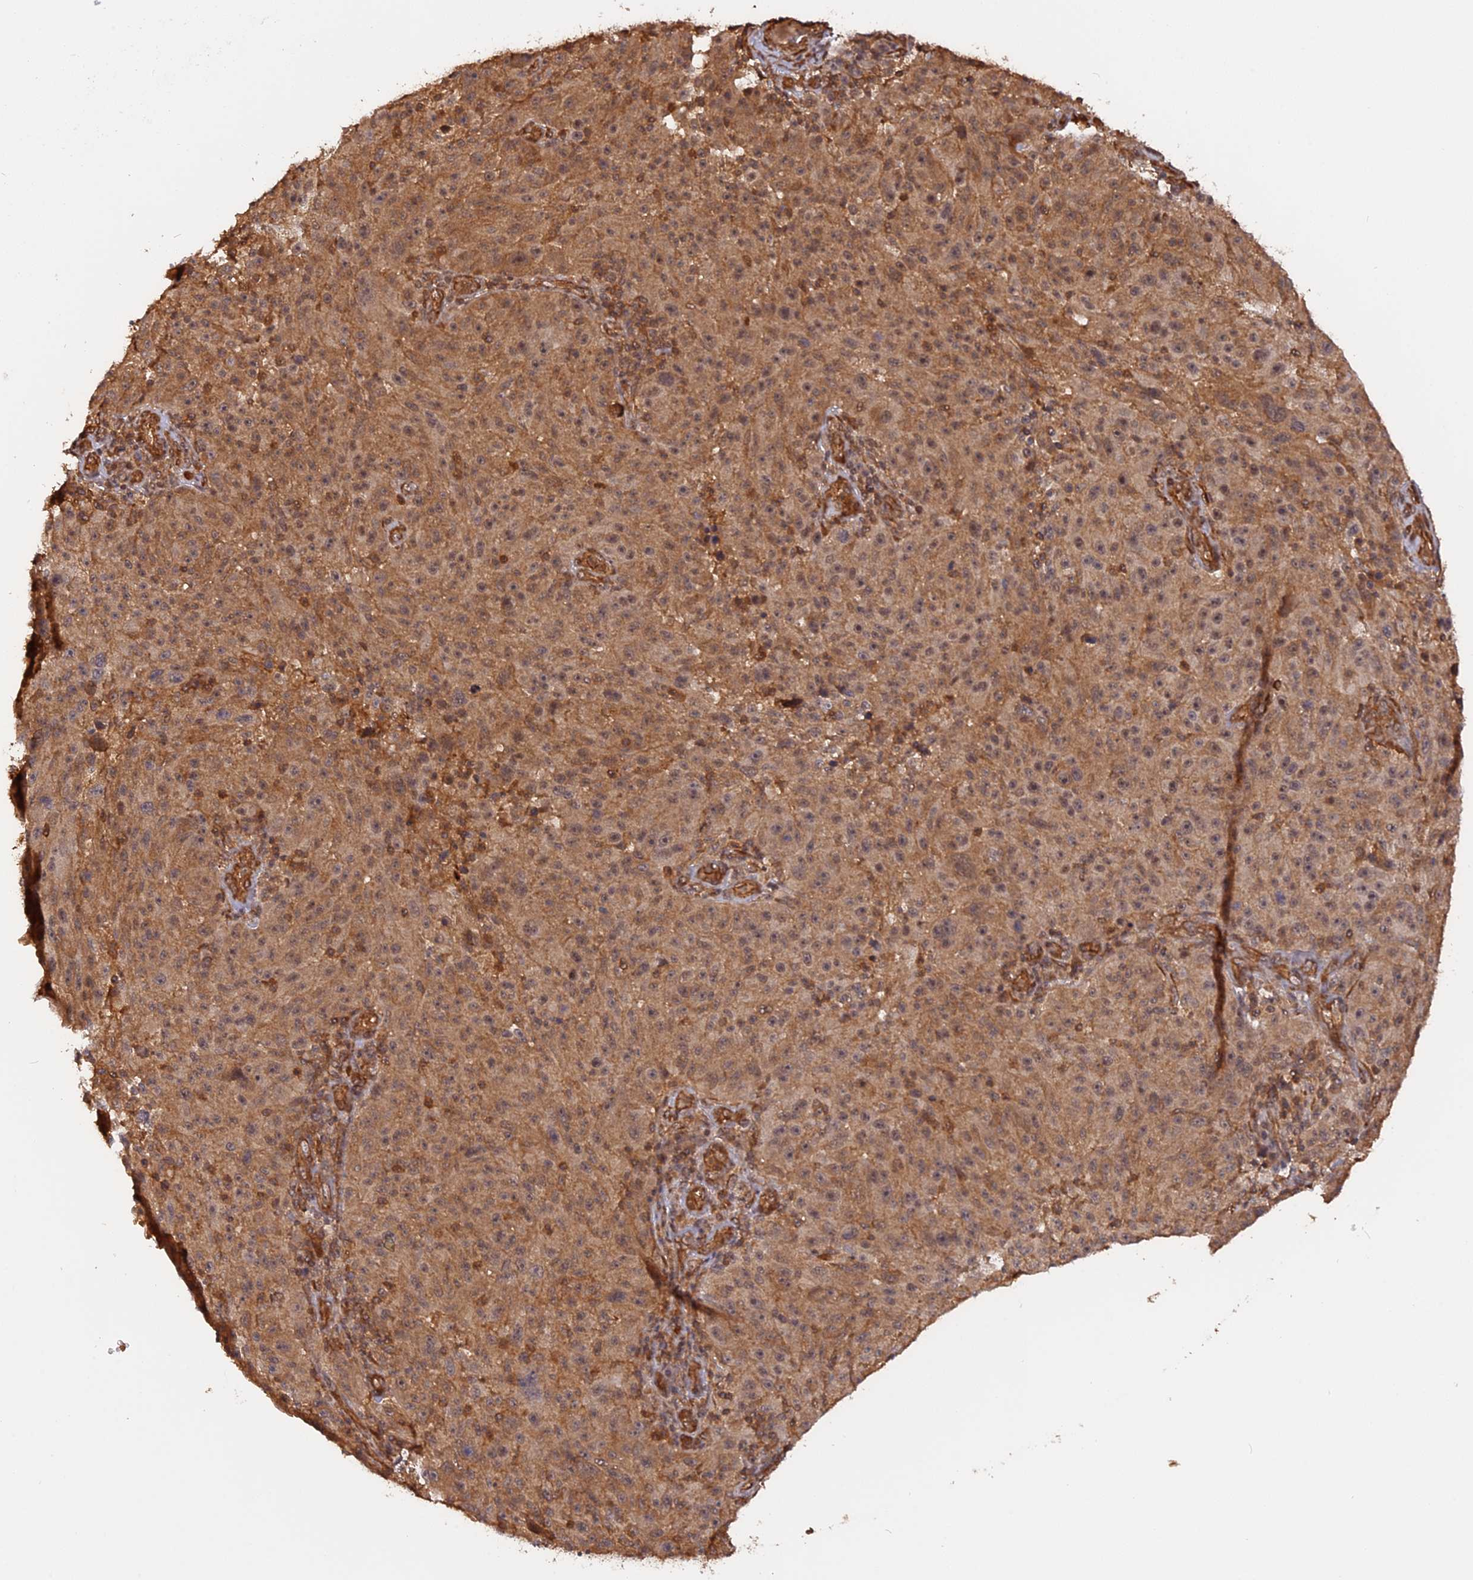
{"staining": {"intensity": "moderate", "quantity": ">75%", "location": "cytoplasmic/membranous,nuclear"}, "tissue": "melanoma", "cell_type": "Tumor cells", "image_type": "cancer", "snomed": [{"axis": "morphology", "description": "Malignant melanoma, NOS"}, {"axis": "topography", "description": "Skin"}], "caption": "A brown stain highlights moderate cytoplasmic/membranous and nuclear expression of a protein in melanoma tumor cells. The staining was performed using DAB (3,3'-diaminobenzidine) to visualize the protein expression in brown, while the nuclei were stained in blue with hematoxylin (Magnification: 20x).", "gene": "CCDC174", "patient": {"sex": "male", "age": 53}}